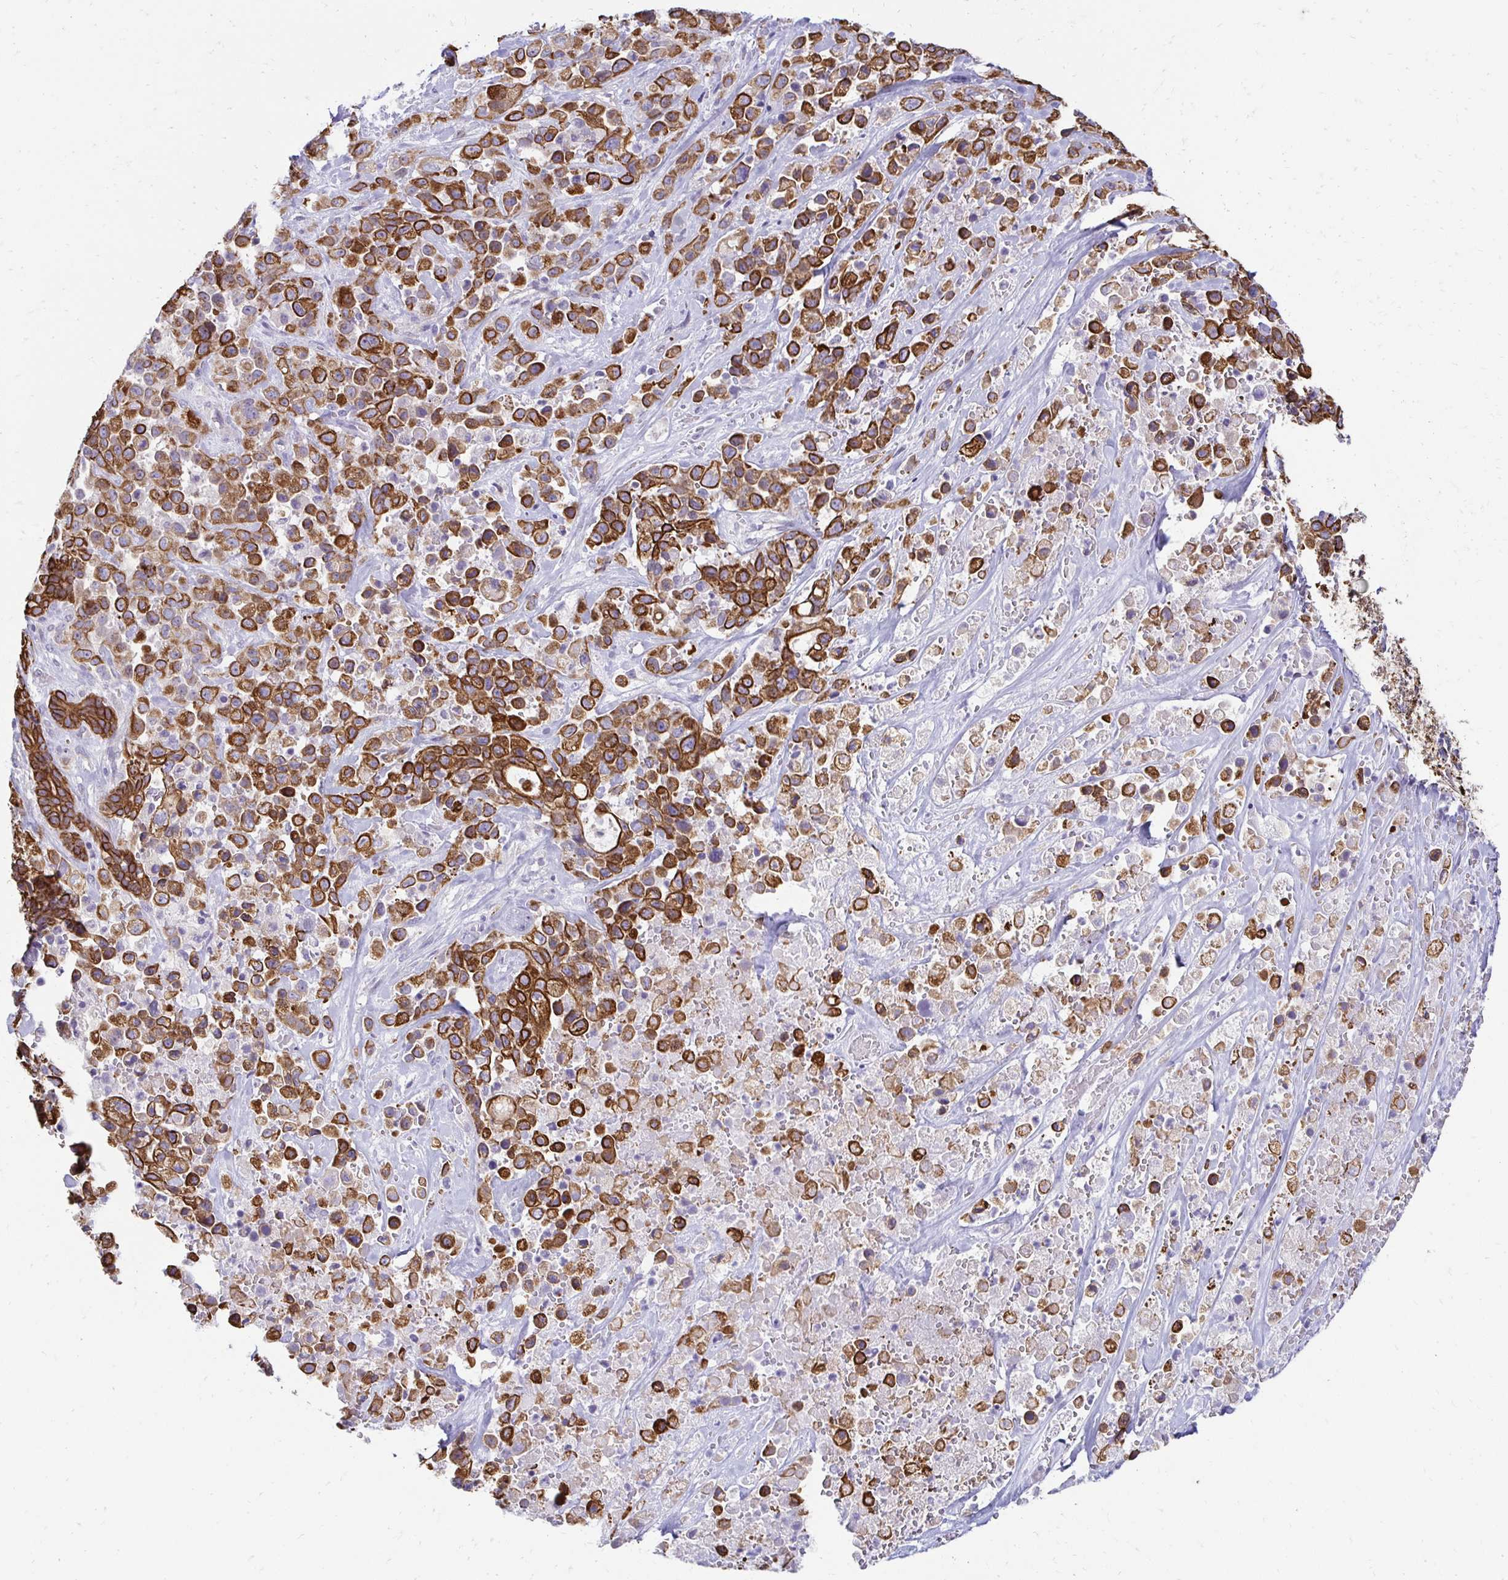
{"staining": {"intensity": "strong", "quantity": ">75%", "location": "cytoplasmic/membranous"}, "tissue": "pancreatic cancer", "cell_type": "Tumor cells", "image_type": "cancer", "snomed": [{"axis": "morphology", "description": "Adenocarcinoma, NOS"}, {"axis": "topography", "description": "Pancreas"}], "caption": "Protein staining of pancreatic adenocarcinoma tissue shows strong cytoplasmic/membranous positivity in approximately >75% of tumor cells.", "gene": "C1QTNF2", "patient": {"sex": "male", "age": 44}}